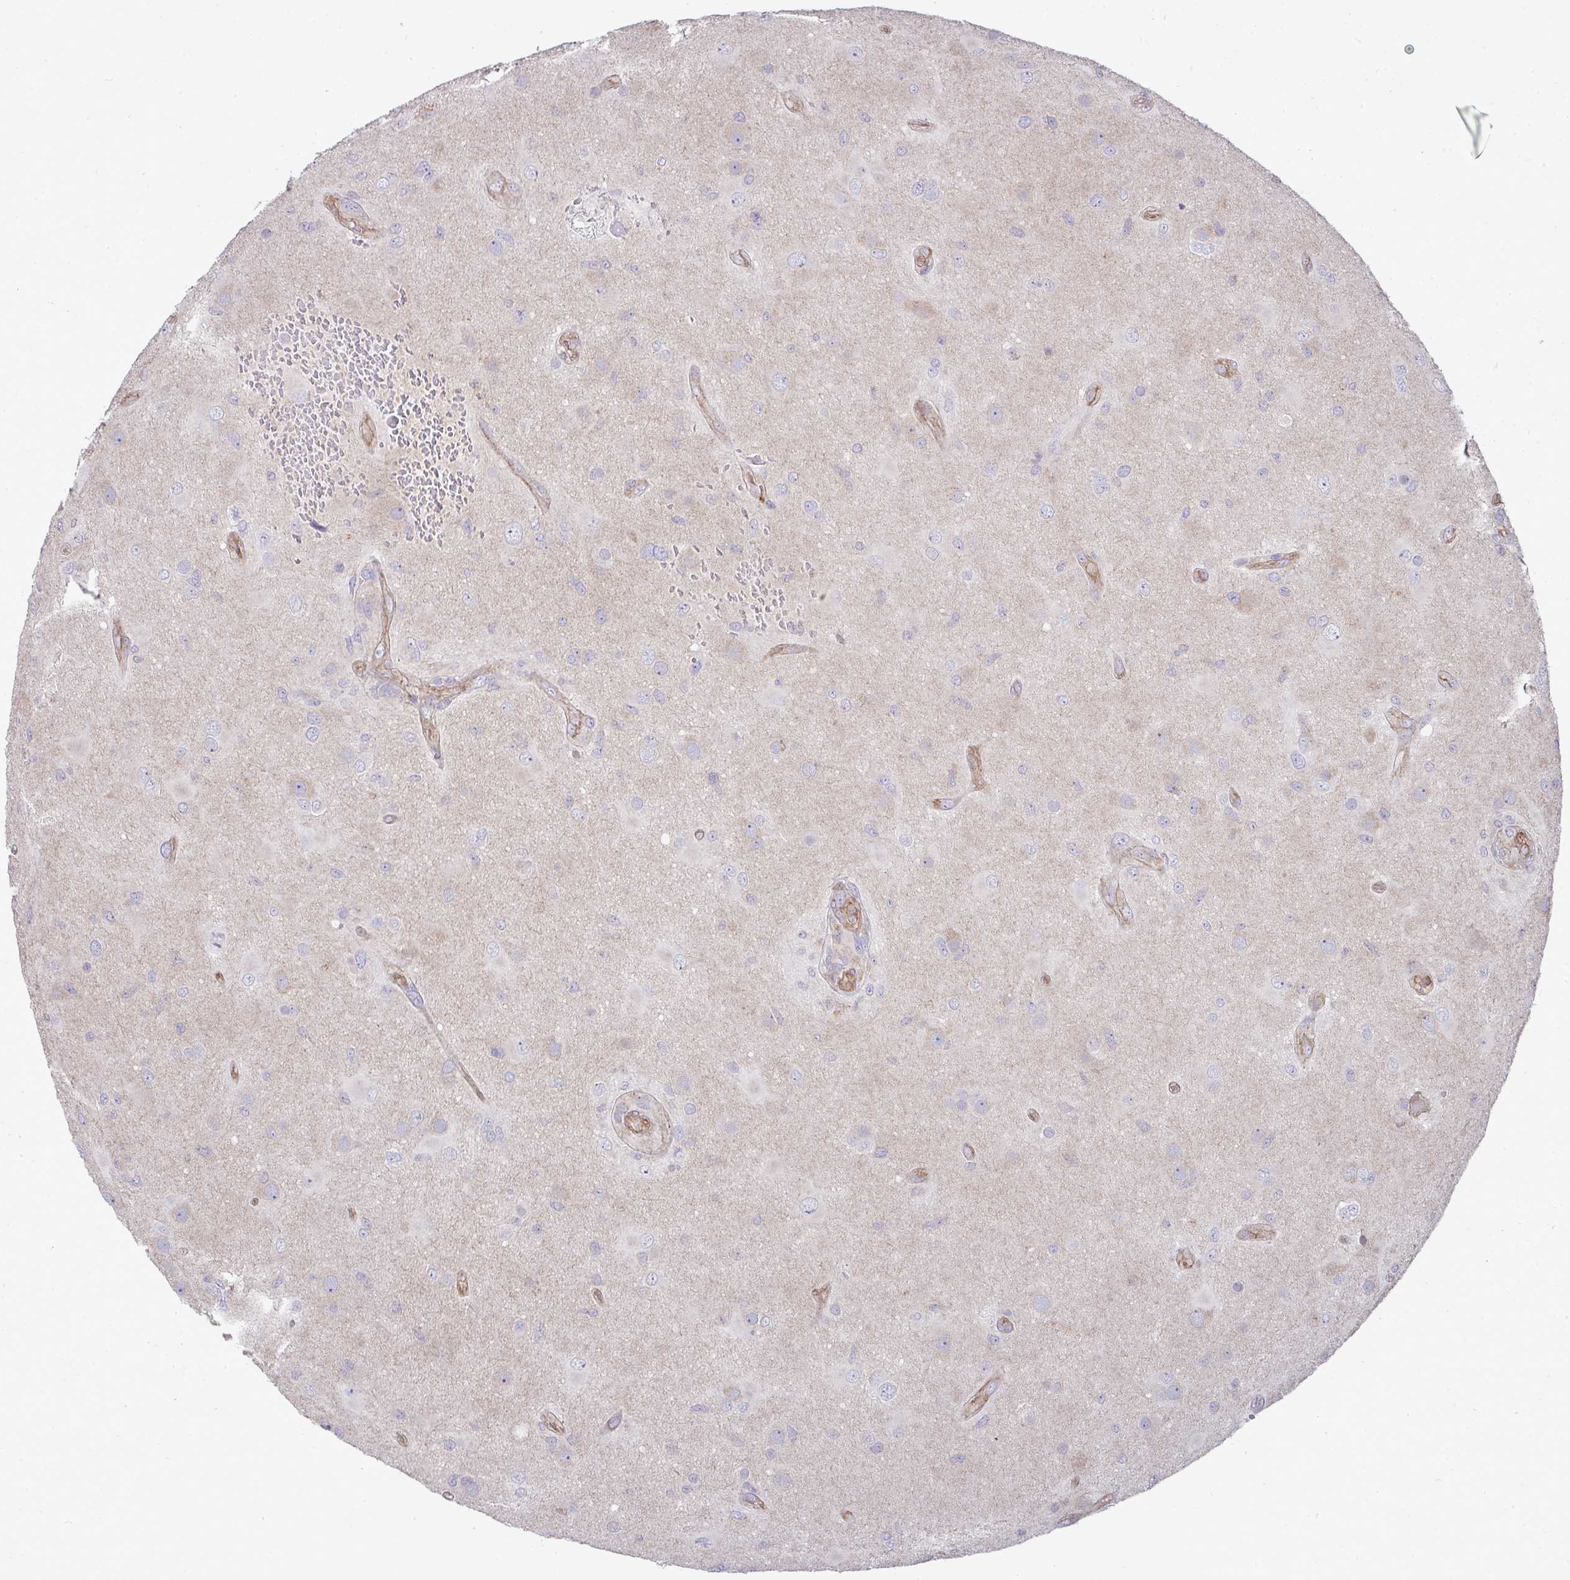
{"staining": {"intensity": "negative", "quantity": "none", "location": "none"}, "tissue": "glioma", "cell_type": "Tumor cells", "image_type": "cancer", "snomed": [{"axis": "morphology", "description": "Glioma, malignant, High grade"}, {"axis": "topography", "description": "Brain"}], "caption": "Immunohistochemistry of human glioma exhibits no expression in tumor cells.", "gene": "SH2D1B", "patient": {"sex": "male", "age": 53}}